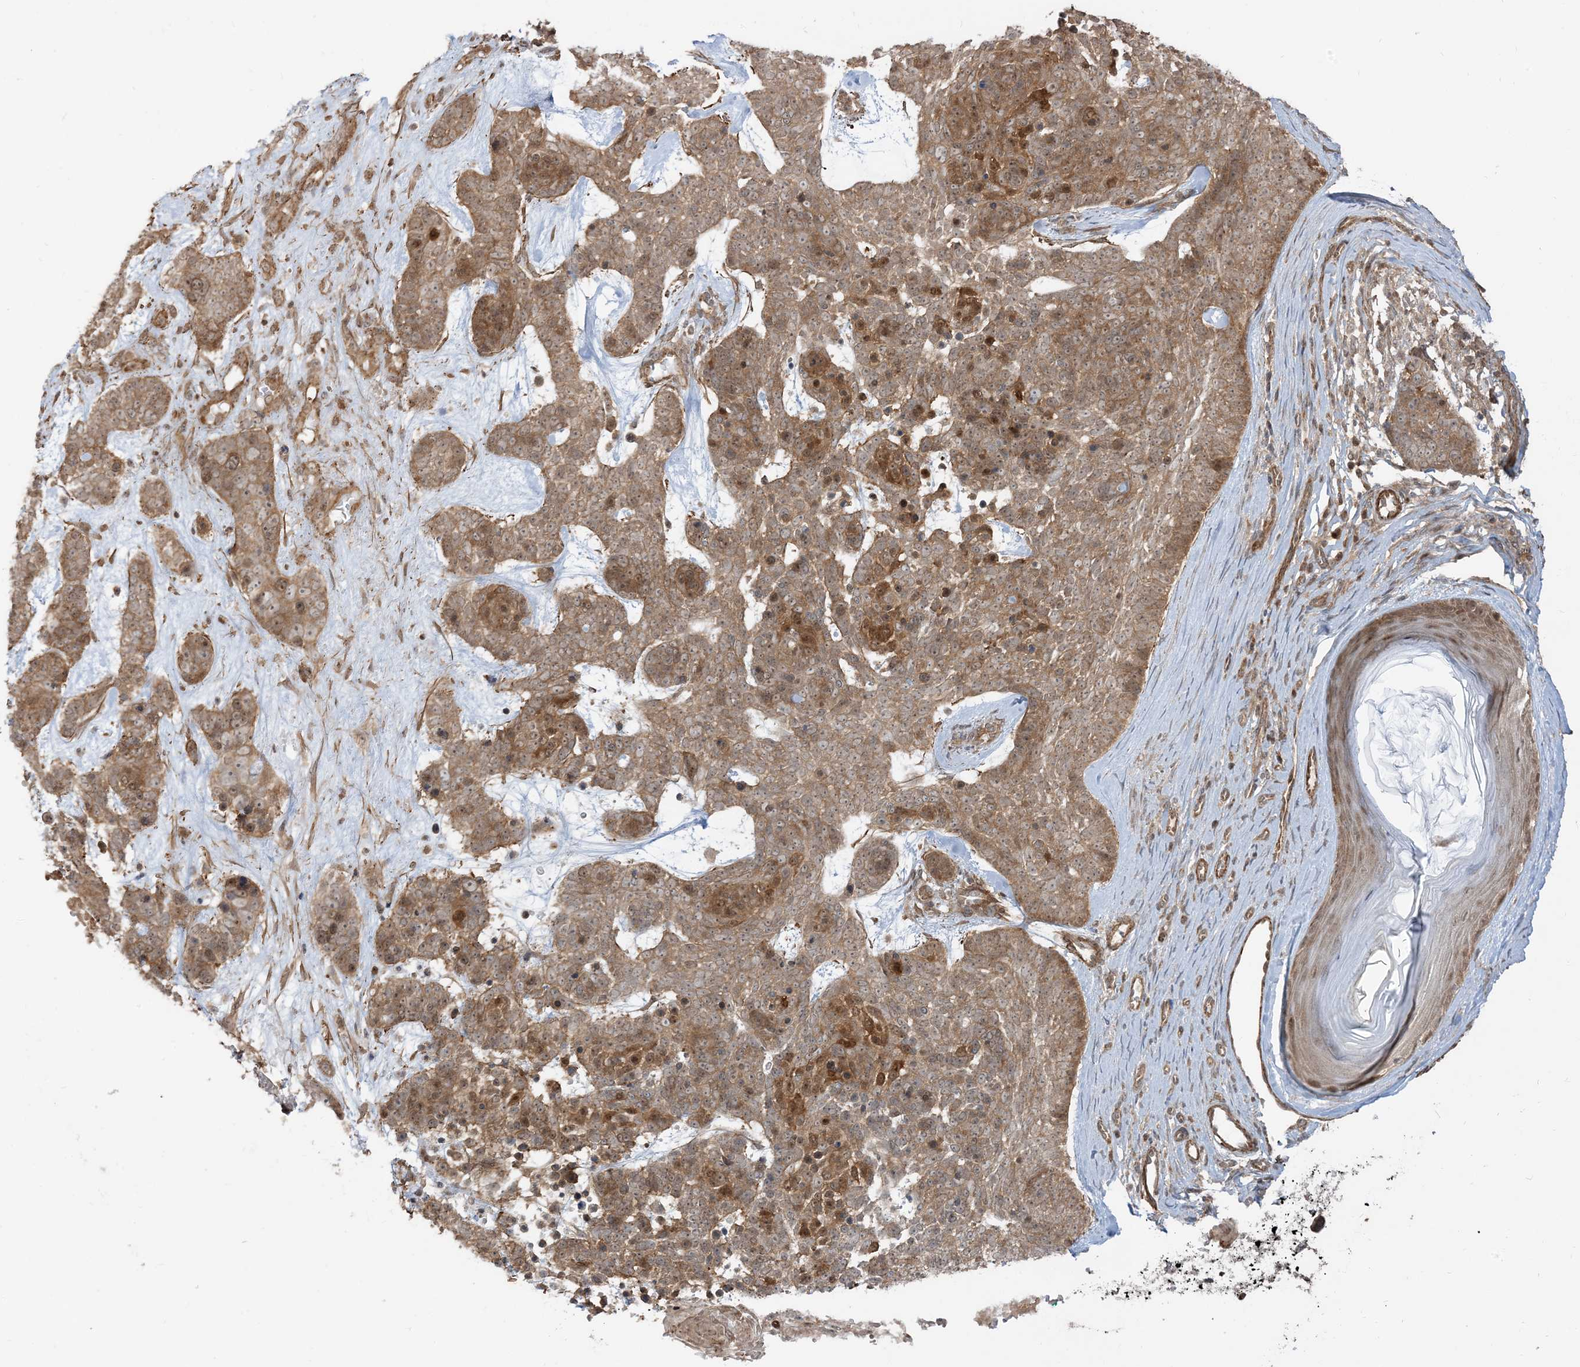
{"staining": {"intensity": "moderate", "quantity": ">75%", "location": "cytoplasmic/membranous"}, "tissue": "skin cancer", "cell_type": "Tumor cells", "image_type": "cancer", "snomed": [{"axis": "morphology", "description": "Basal cell carcinoma"}, {"axis": "topography", "description": "Skin"}], "caption": "High-power microscopy captured an immunohistochemistry photomicrograph of basal cell carcinoma (skin), revealing moderate cytoplasmic/membranous expression in approximately >75% of tumor cells. (DAB (3,3'-diaminobenzidine) = brown stain, brightfield microscopy at high magnification).", "gene": "TBCC", "patient": {"sex": "female", "age": 81}}